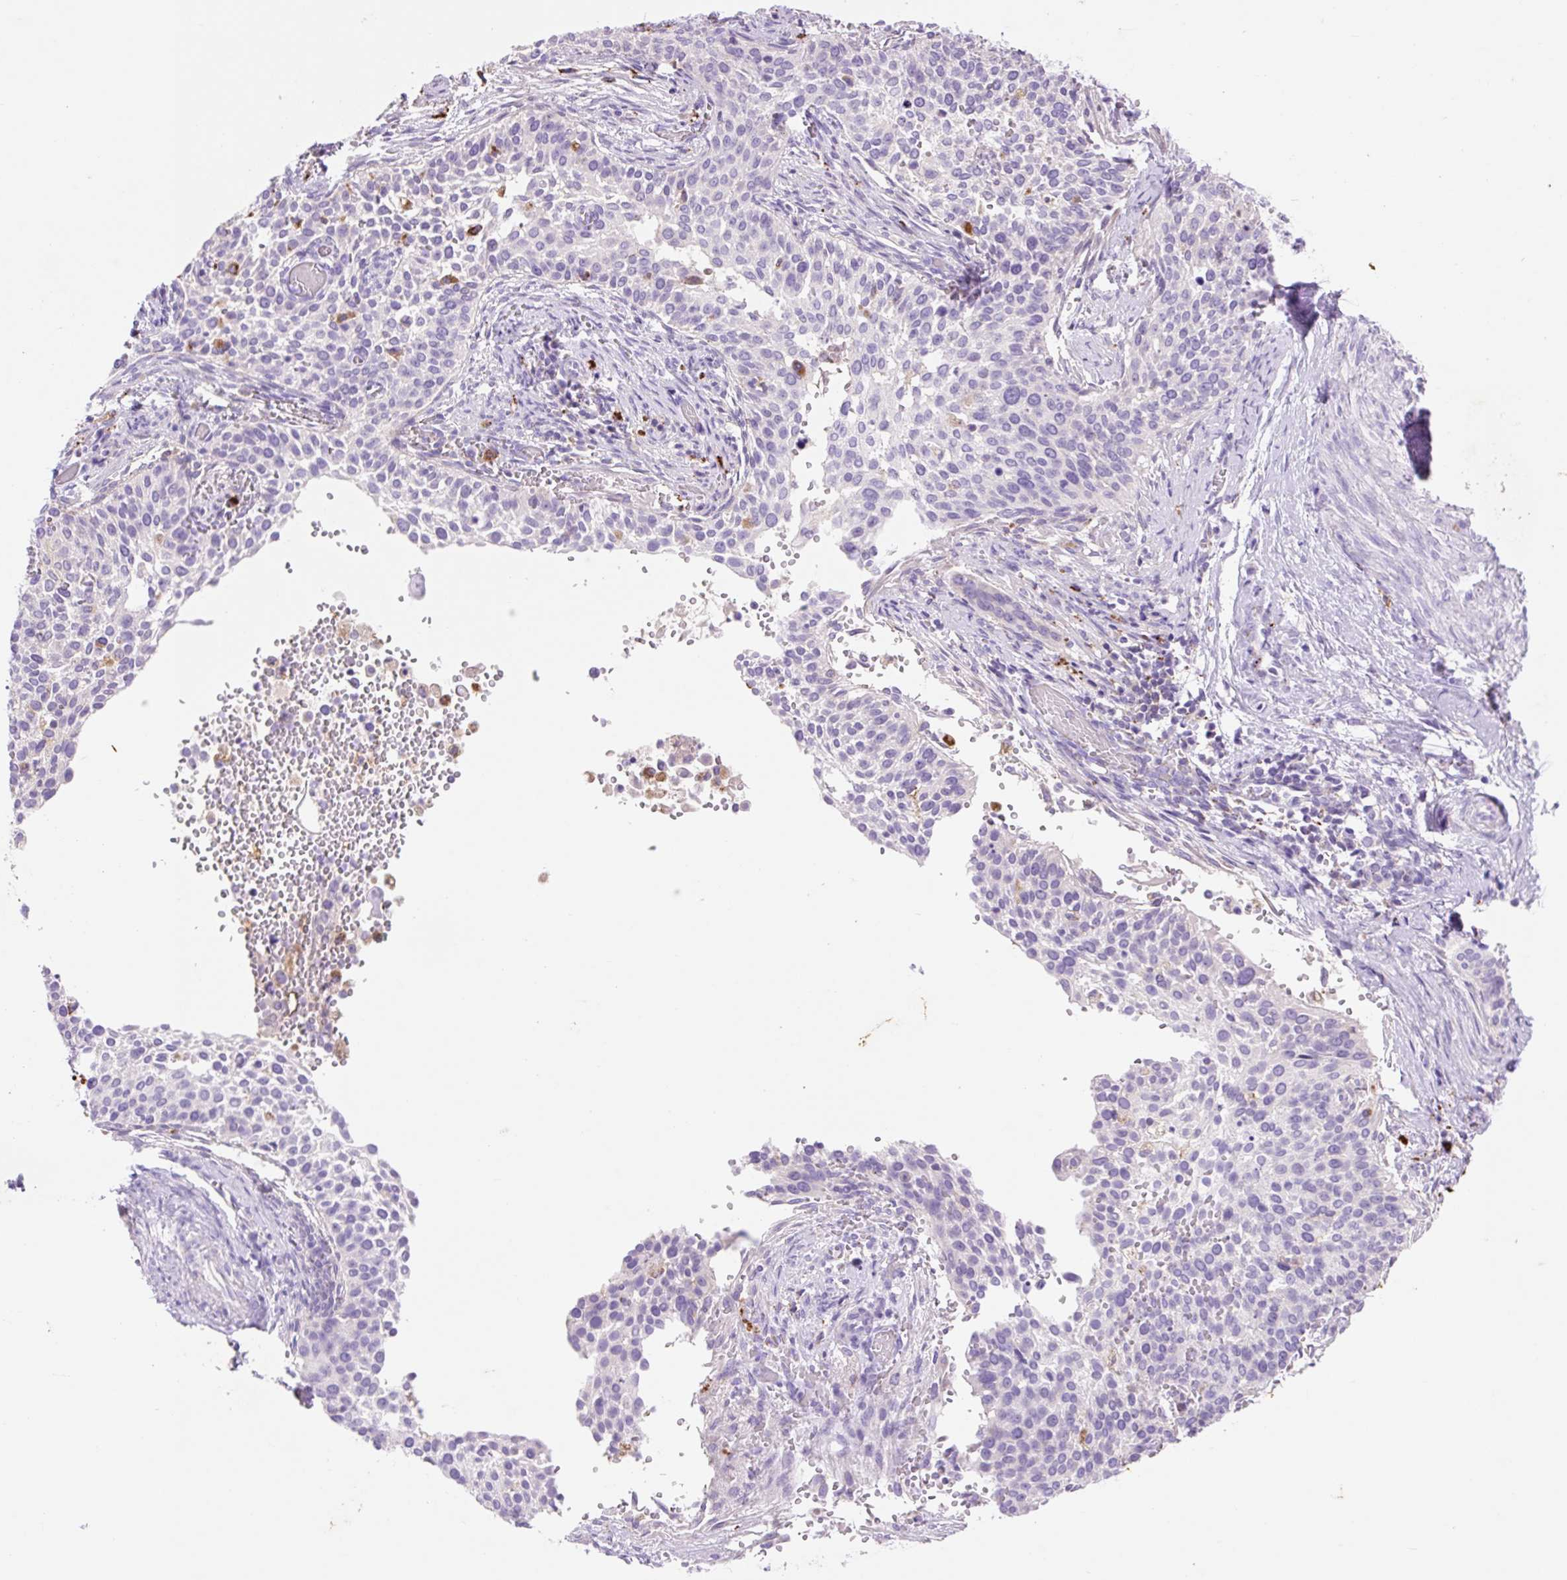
{"staining": {"intensity": "negative", "quantity": "none", "location": "none"}, "tissue": "cervical cancer", "cell_type": "Tumor cells", "image_type": "cancer", "snomed": [{"axis": "morphology", "description": "Squamous cell carcinoma, NOS"}, {"axis": "topography", "description": "Cervix"}], "caption": "The micrograph shows no significant positivity in tumor cells of cervical squamous cell carcinoma.", "gene": "HEXA", "patient": {"sex": "female", "age": 44}}